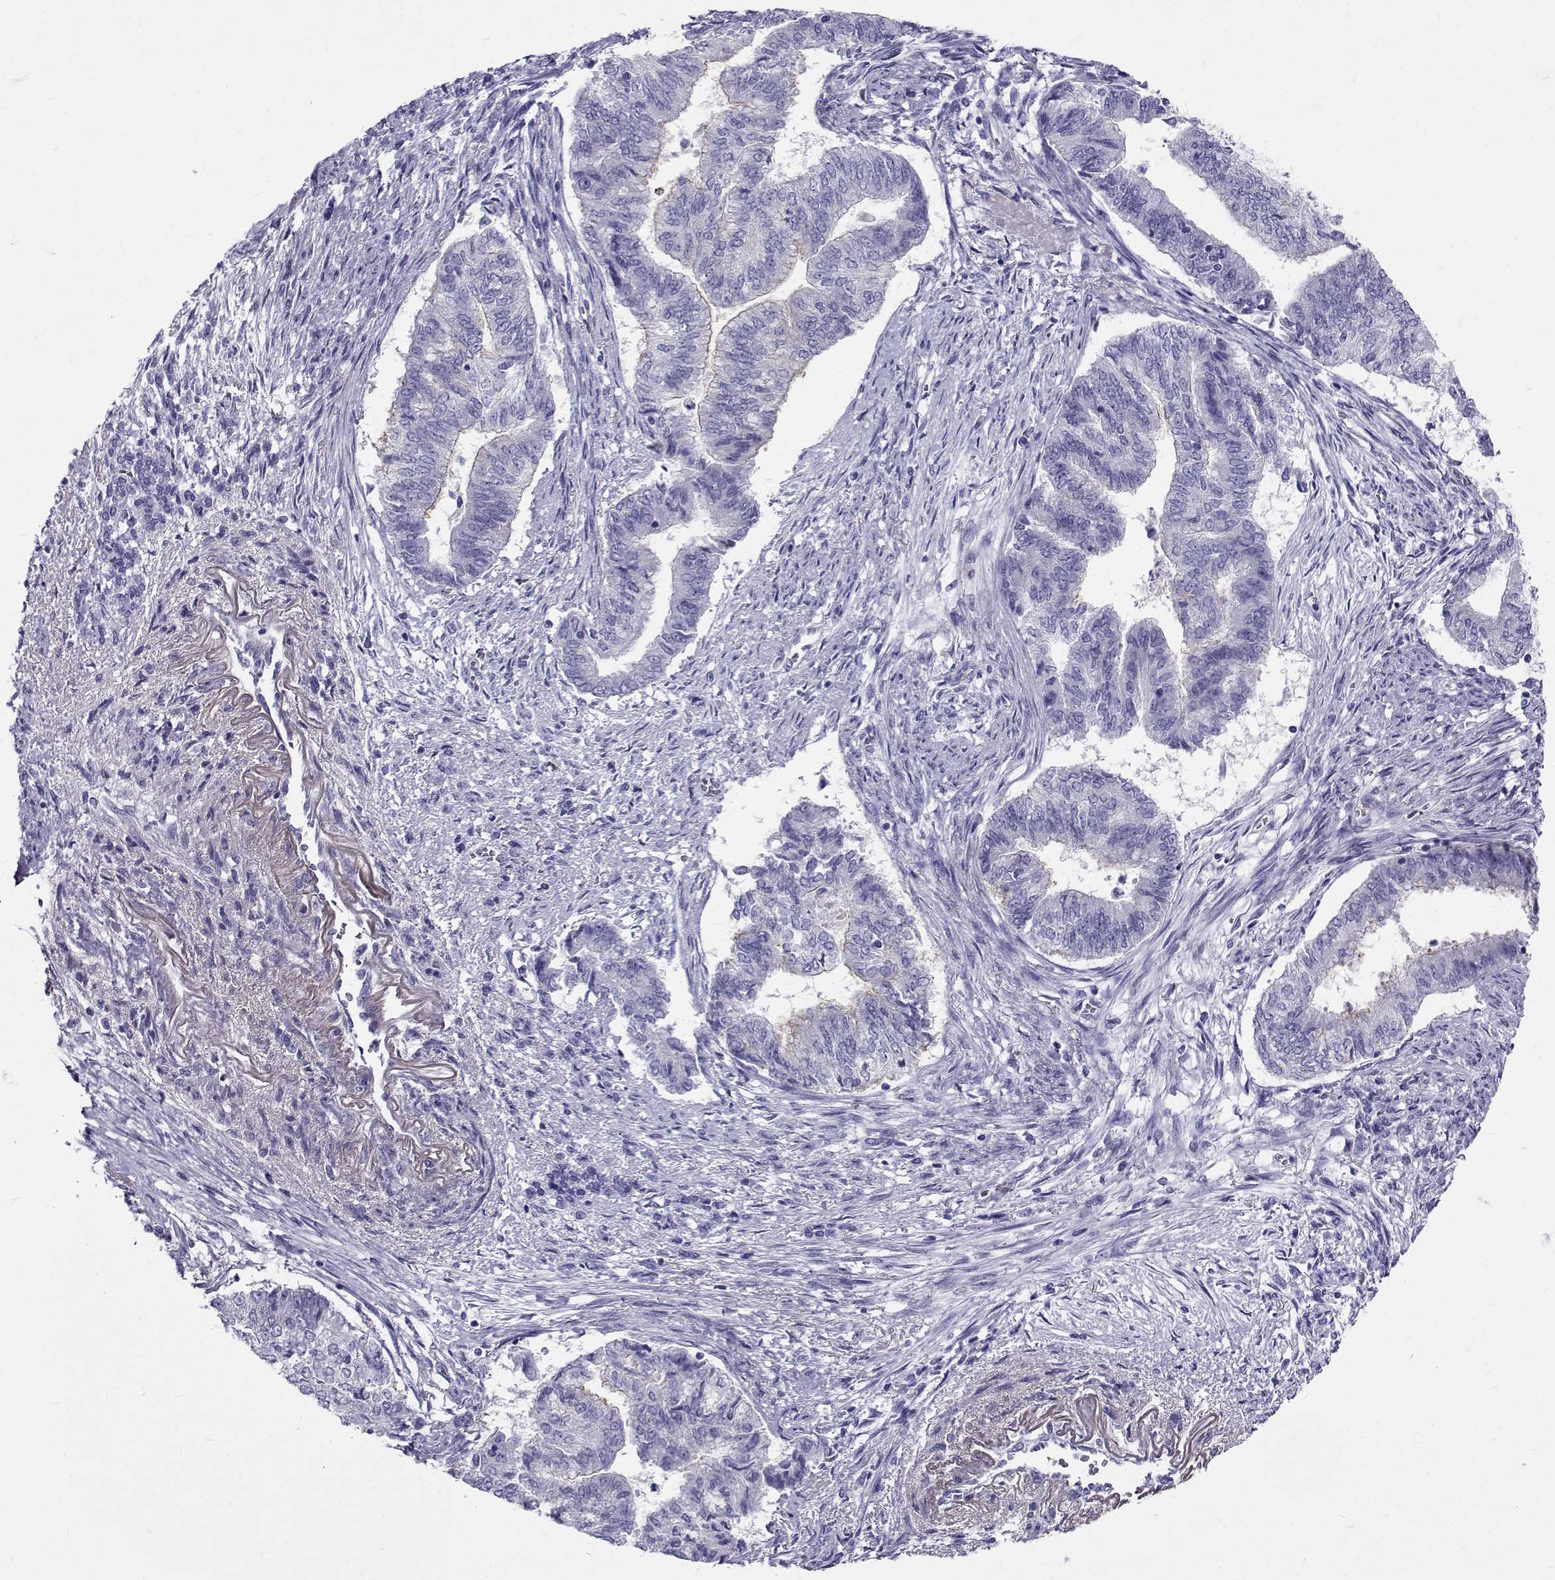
{"staining": {"intensity": "negative", "quantity": "none", "location": "none"}, "tissue": "endometrial cancer", "cell_type": "Tumor cells", "image_type": "cancer", "snomed": [{"axis": "morphology", "description": "Adenocarcinoma, NOS"}, {"axis": "topography", "description": "Endometrium"}], "caption": "Immunohistochemistry (IHC) micrograph of human endometrial adenocarcinoma stained for a protein (brown), which demonstrates no expression in tumor cells.", "gene": "IGSF1", "patient": {"sex": "female", "age": 65}}